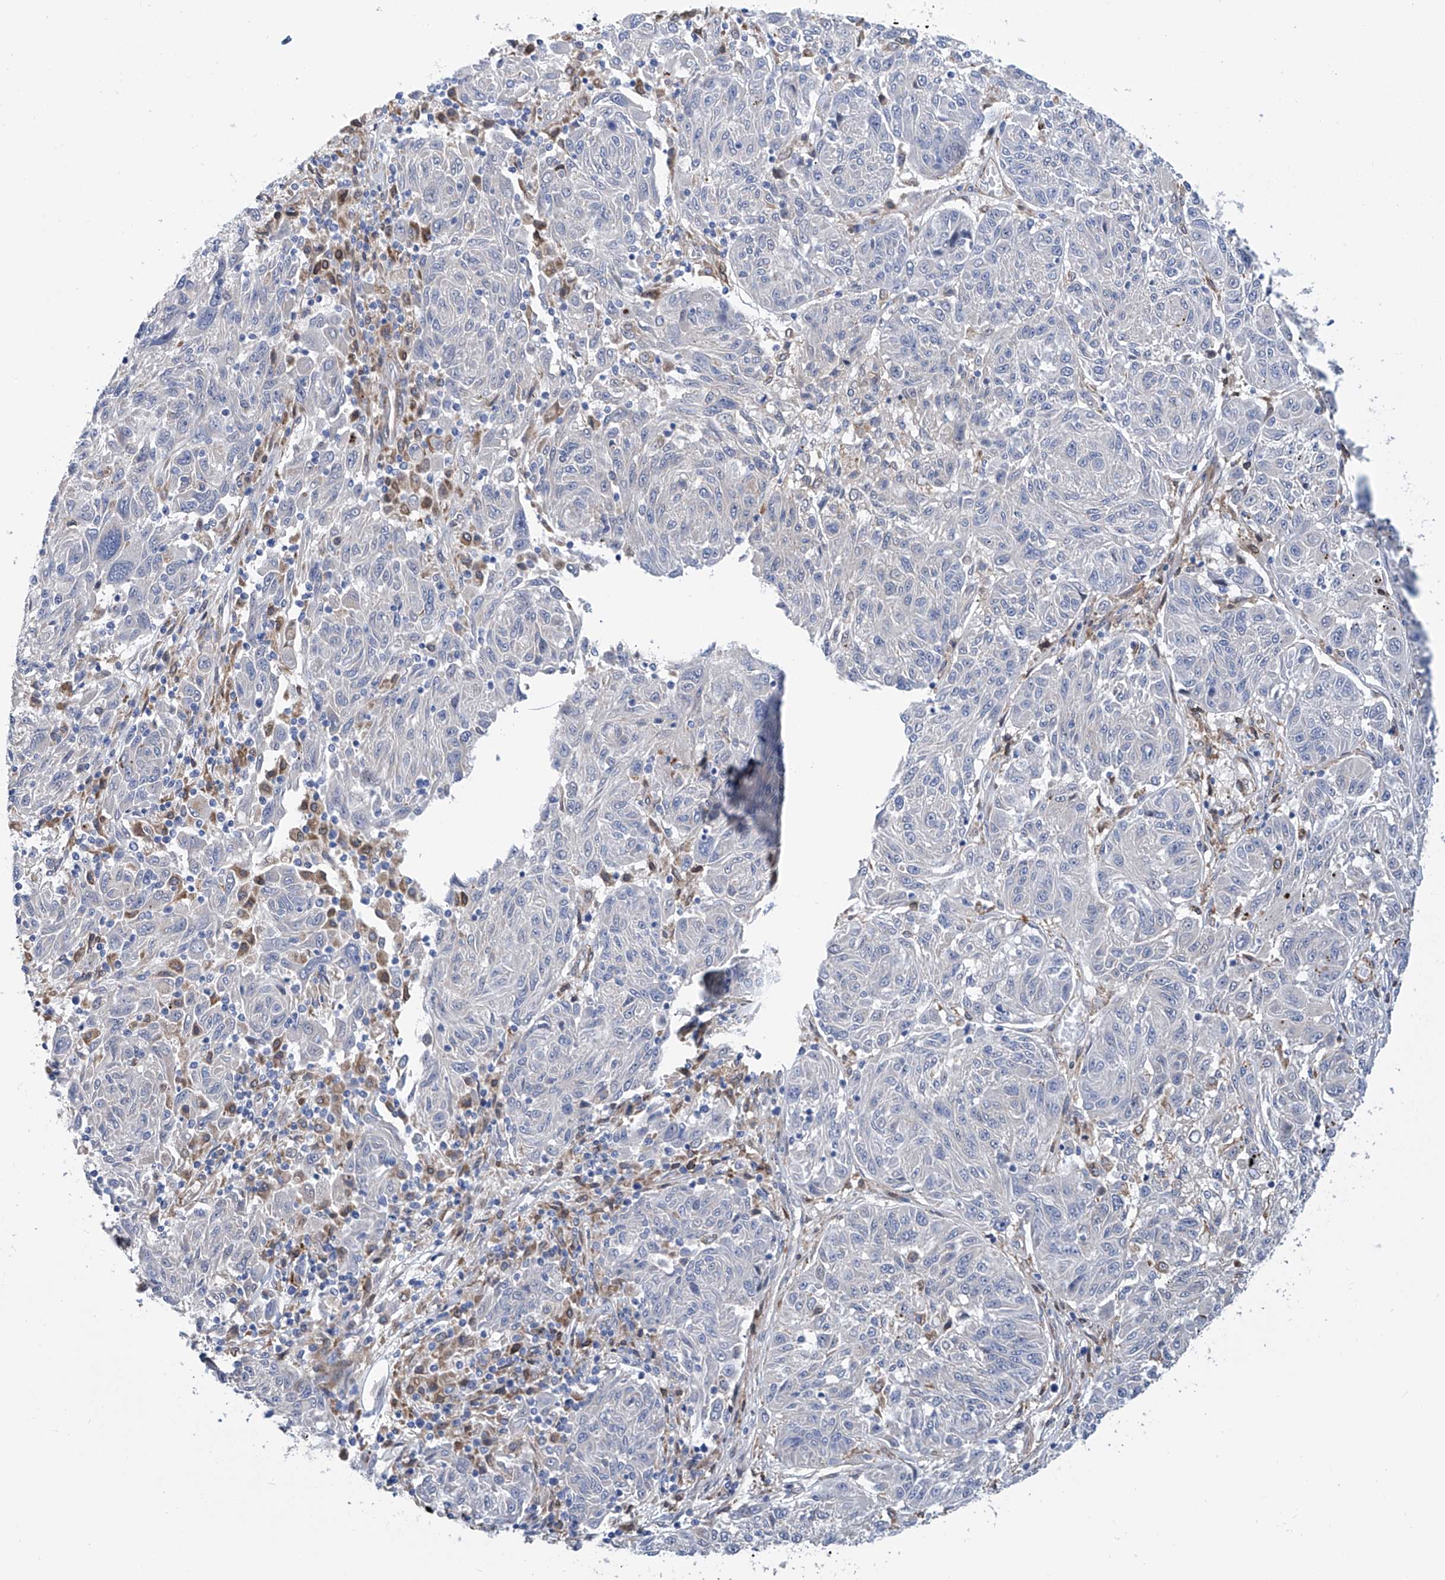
{"staining": {"intensity": "negative", "quantity": "none", "location": "none"}, "tissue": "melanoma", "cell_type": "Tumor cells", "image_type": "cancer", "snomed": [{"axis": "morphology", "description": "Malignant melanoma, NOS"}, {"axis": "topography", "description": "Skin"}], "caption": "High power microscopy image of an immunohistochemistry micrograph of melanoma, revealing no significant positivity in tumor cells.", "gene": "TNN", "patient": {"sex": "male", "age": 53}}